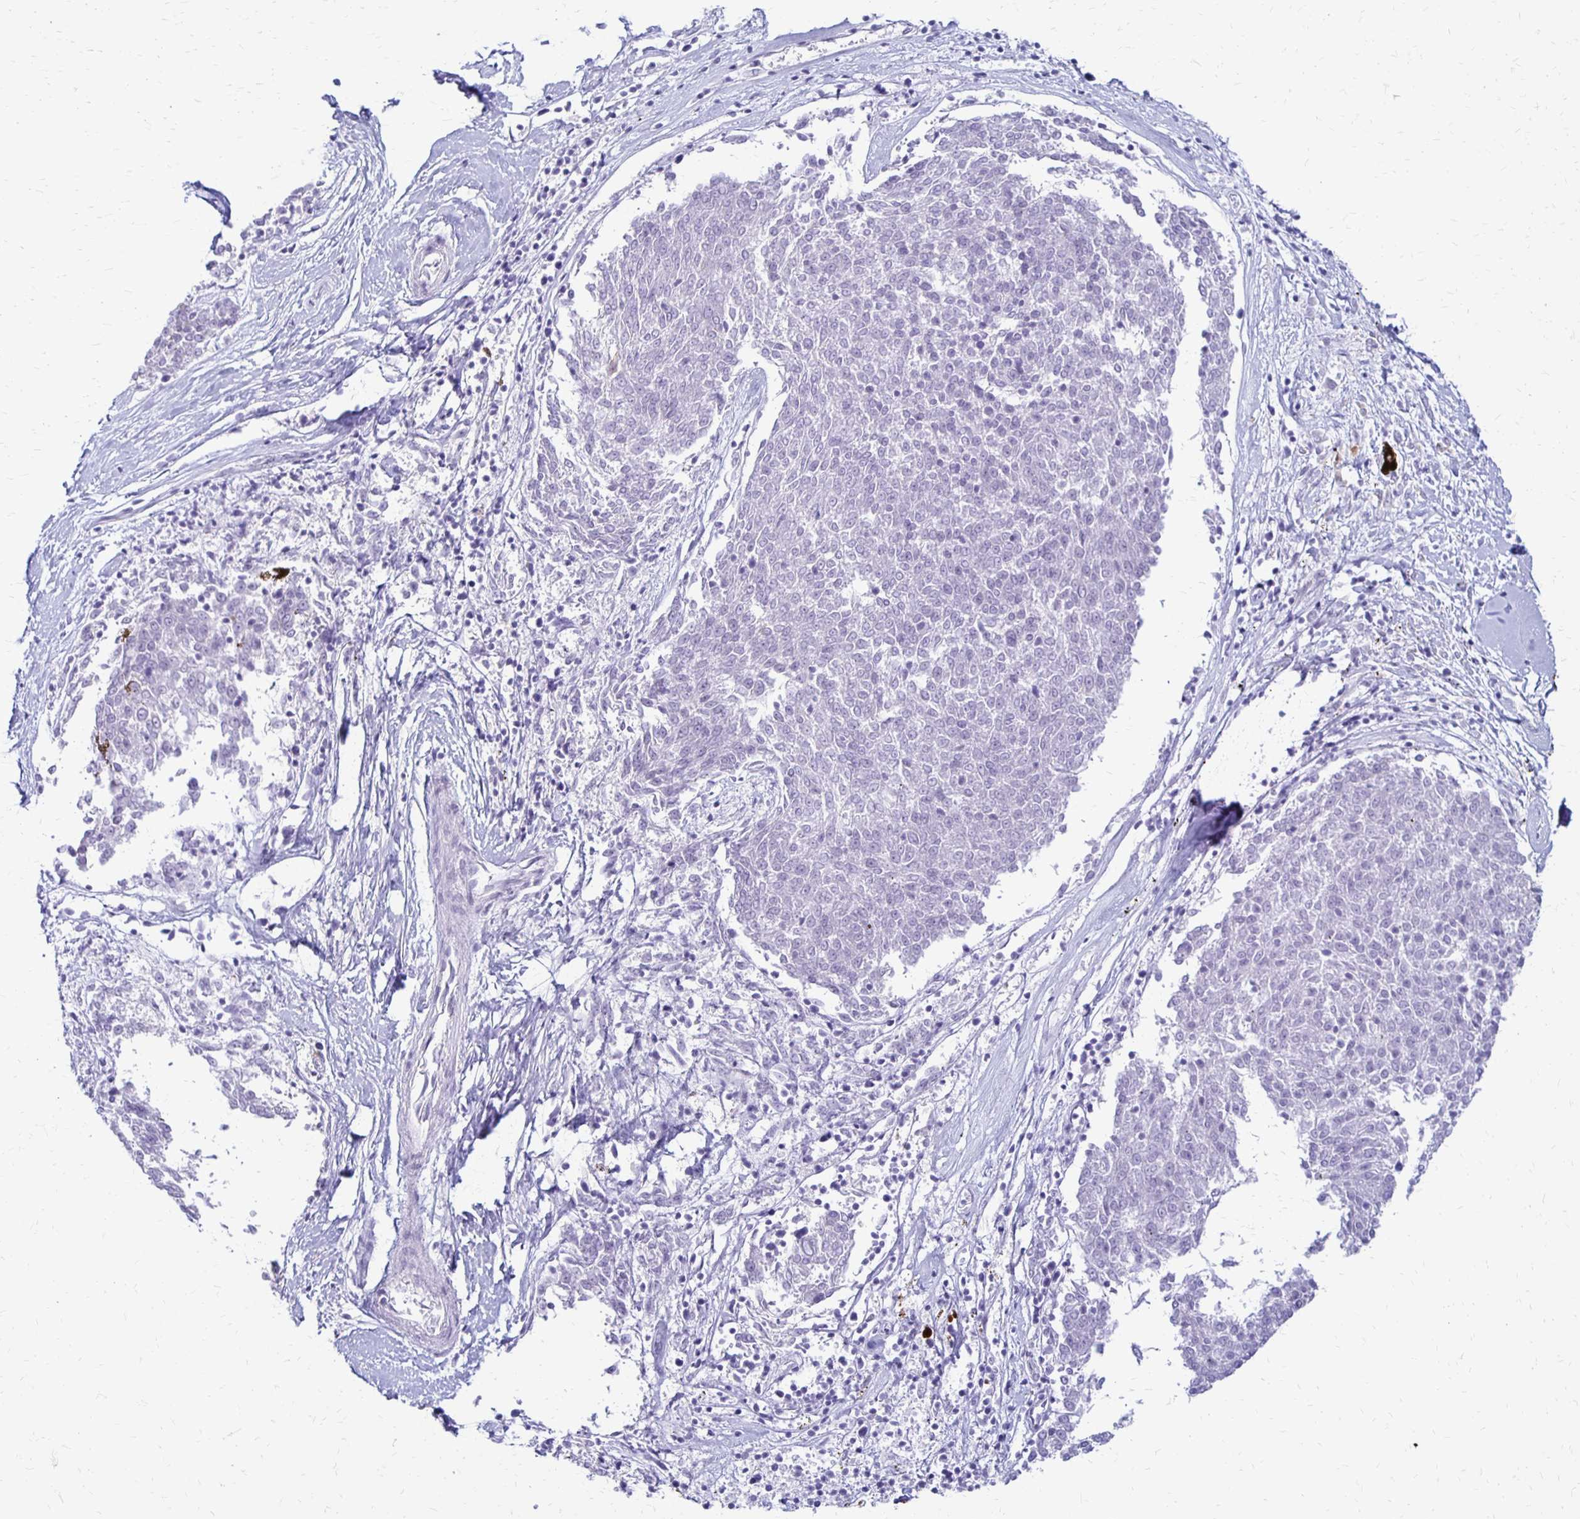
{"staining": {"intensity": "negative", "quantity": "none", "location": "none"}, "tissue": "melanoma", "cell_type": "Tumor cells", "image_type": "cancer", "snomed": [{"axis": "morphology", "description": "Malignant melanoma, NOS"}, {"axis": "topography", "description": "Skin"}], "caption": "Melanoma was stained to show a protein in brown. There is no significant positivity in tumor cells.", "gene": "RYR1", "patient": {"sex": "female", "age": 72}}